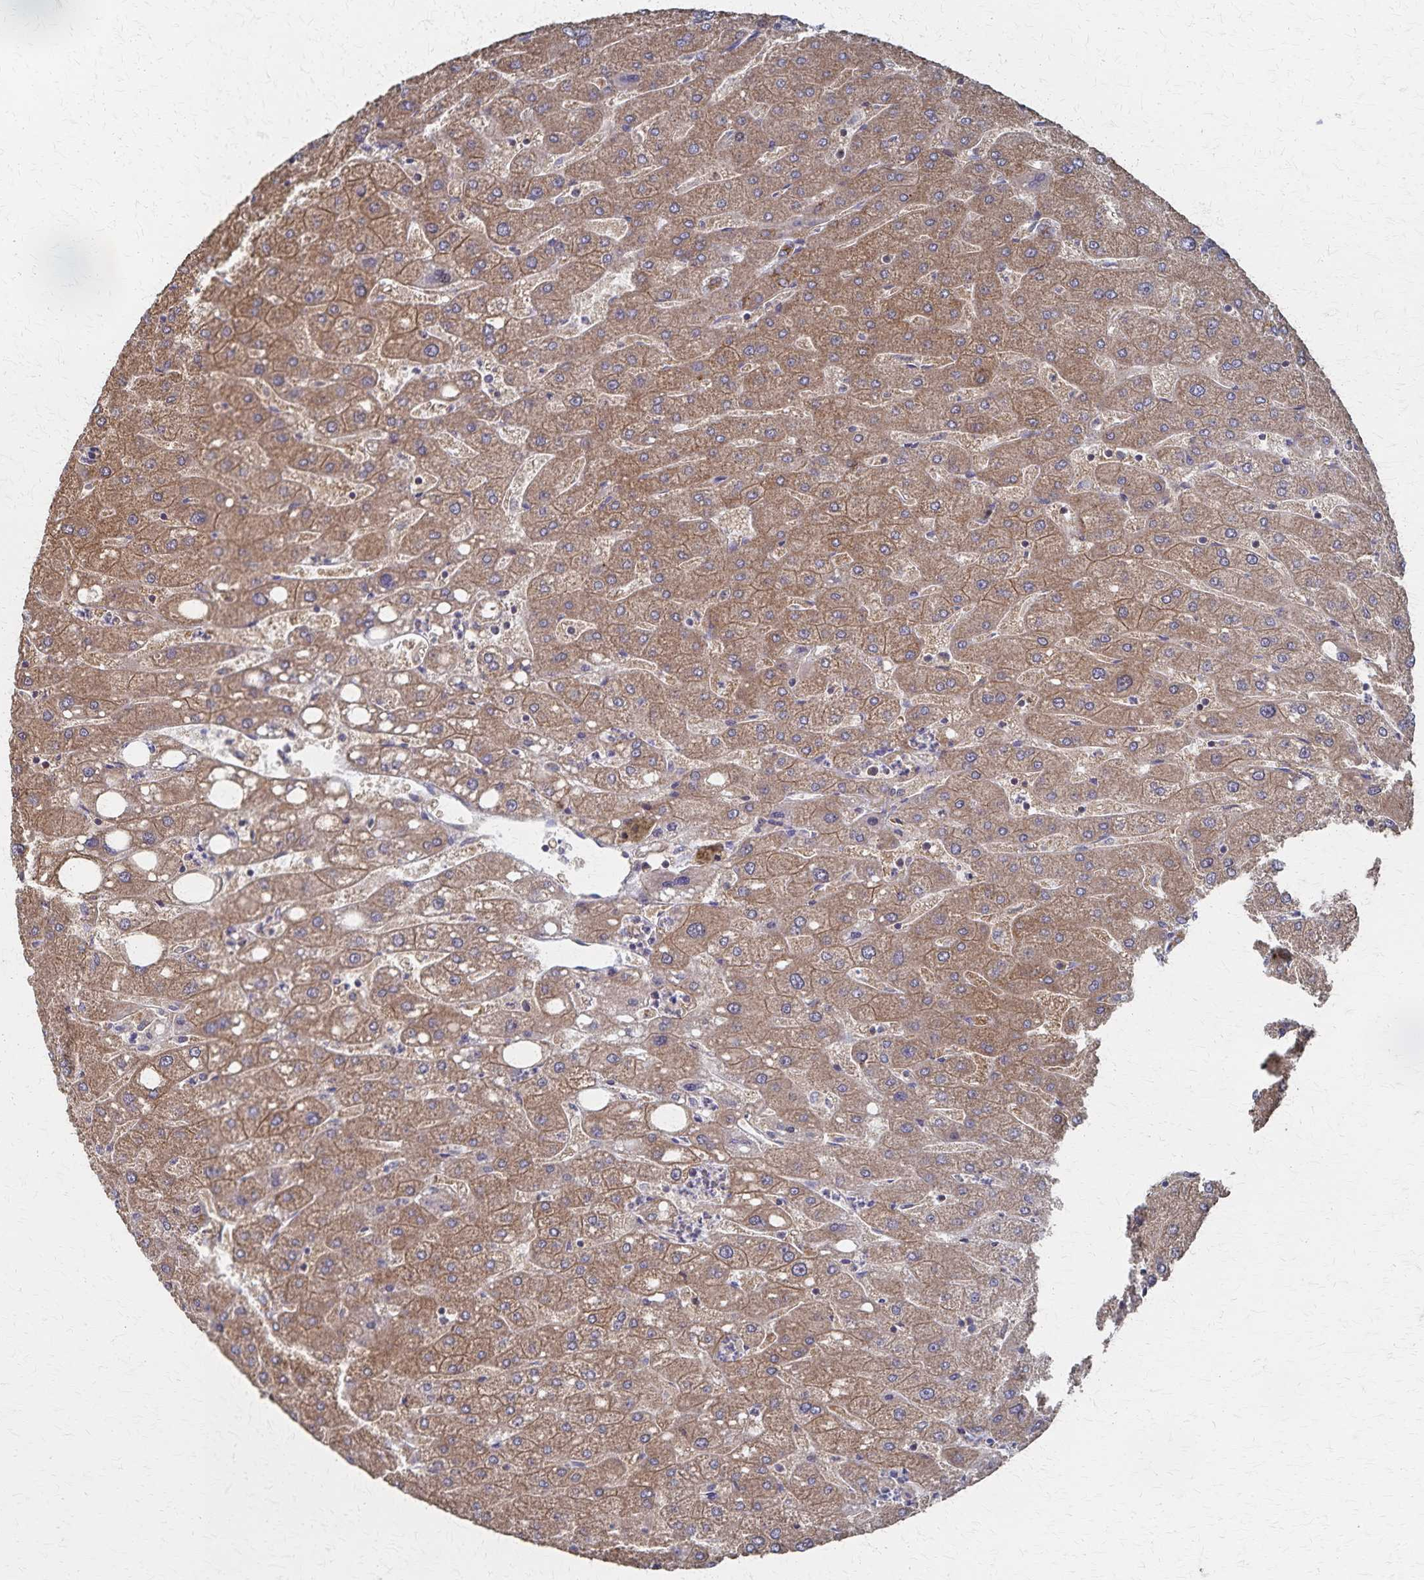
{"staining": {"intensity": "moderate", "quantity": ">75%", "location": "cytoplasmic/membranous"}, "tissue": "liver", "cell_type": "Cholangiocytes", "image_type": "normal", "snomed": [{"axis": "morphology", "description": "Normal tissue, NOS"}, {"axis": "topography", "description": "Liver"}], "caption": "A medium amount of moderate cytoplasmic/membranous positivity is present in approximately >75% of cholangiocytes in normal liver.", "gene": "PGAP2", "patient": {"sex": "male", "age": 67}}